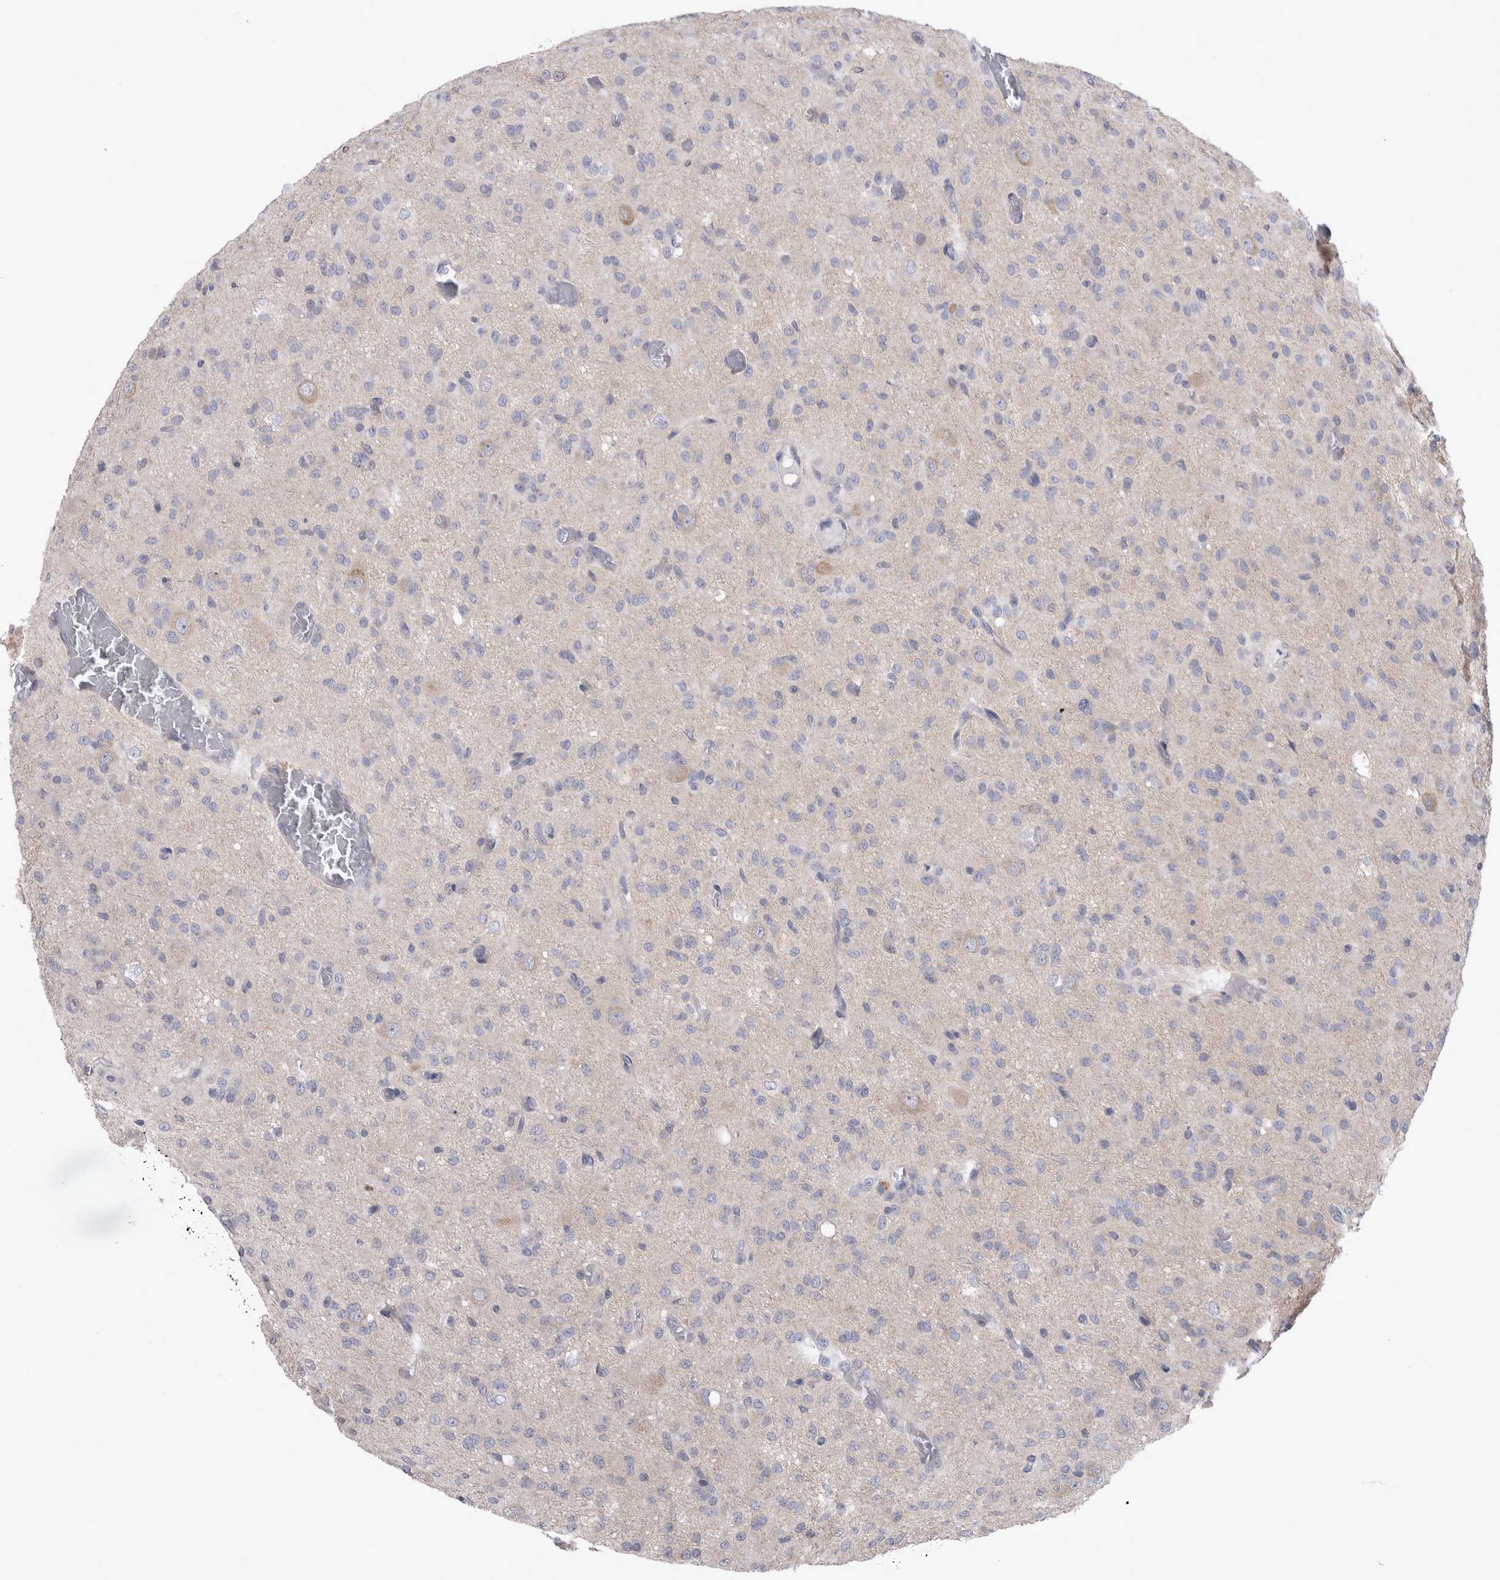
{"staining": {"intensity": "negative", "quantity": "none", "location": "none"}, "tissue": "glioma", "cell_type": "Tumor cells", "image_type": "cancer", "snomed": [{"axis": "morphology", "description": "Glioma, malignant, High grade"}, {"axis": "topography", "description": "Brain"}], "caption": "Immunohistochemistry (IHC) photomicrograph of human malignant high-grade glioma stained for a protein (brown), which demonstrates no staining in tumor cells.", "gene": "LRRC40", "patient": {"sex": "female", "age": 59}}